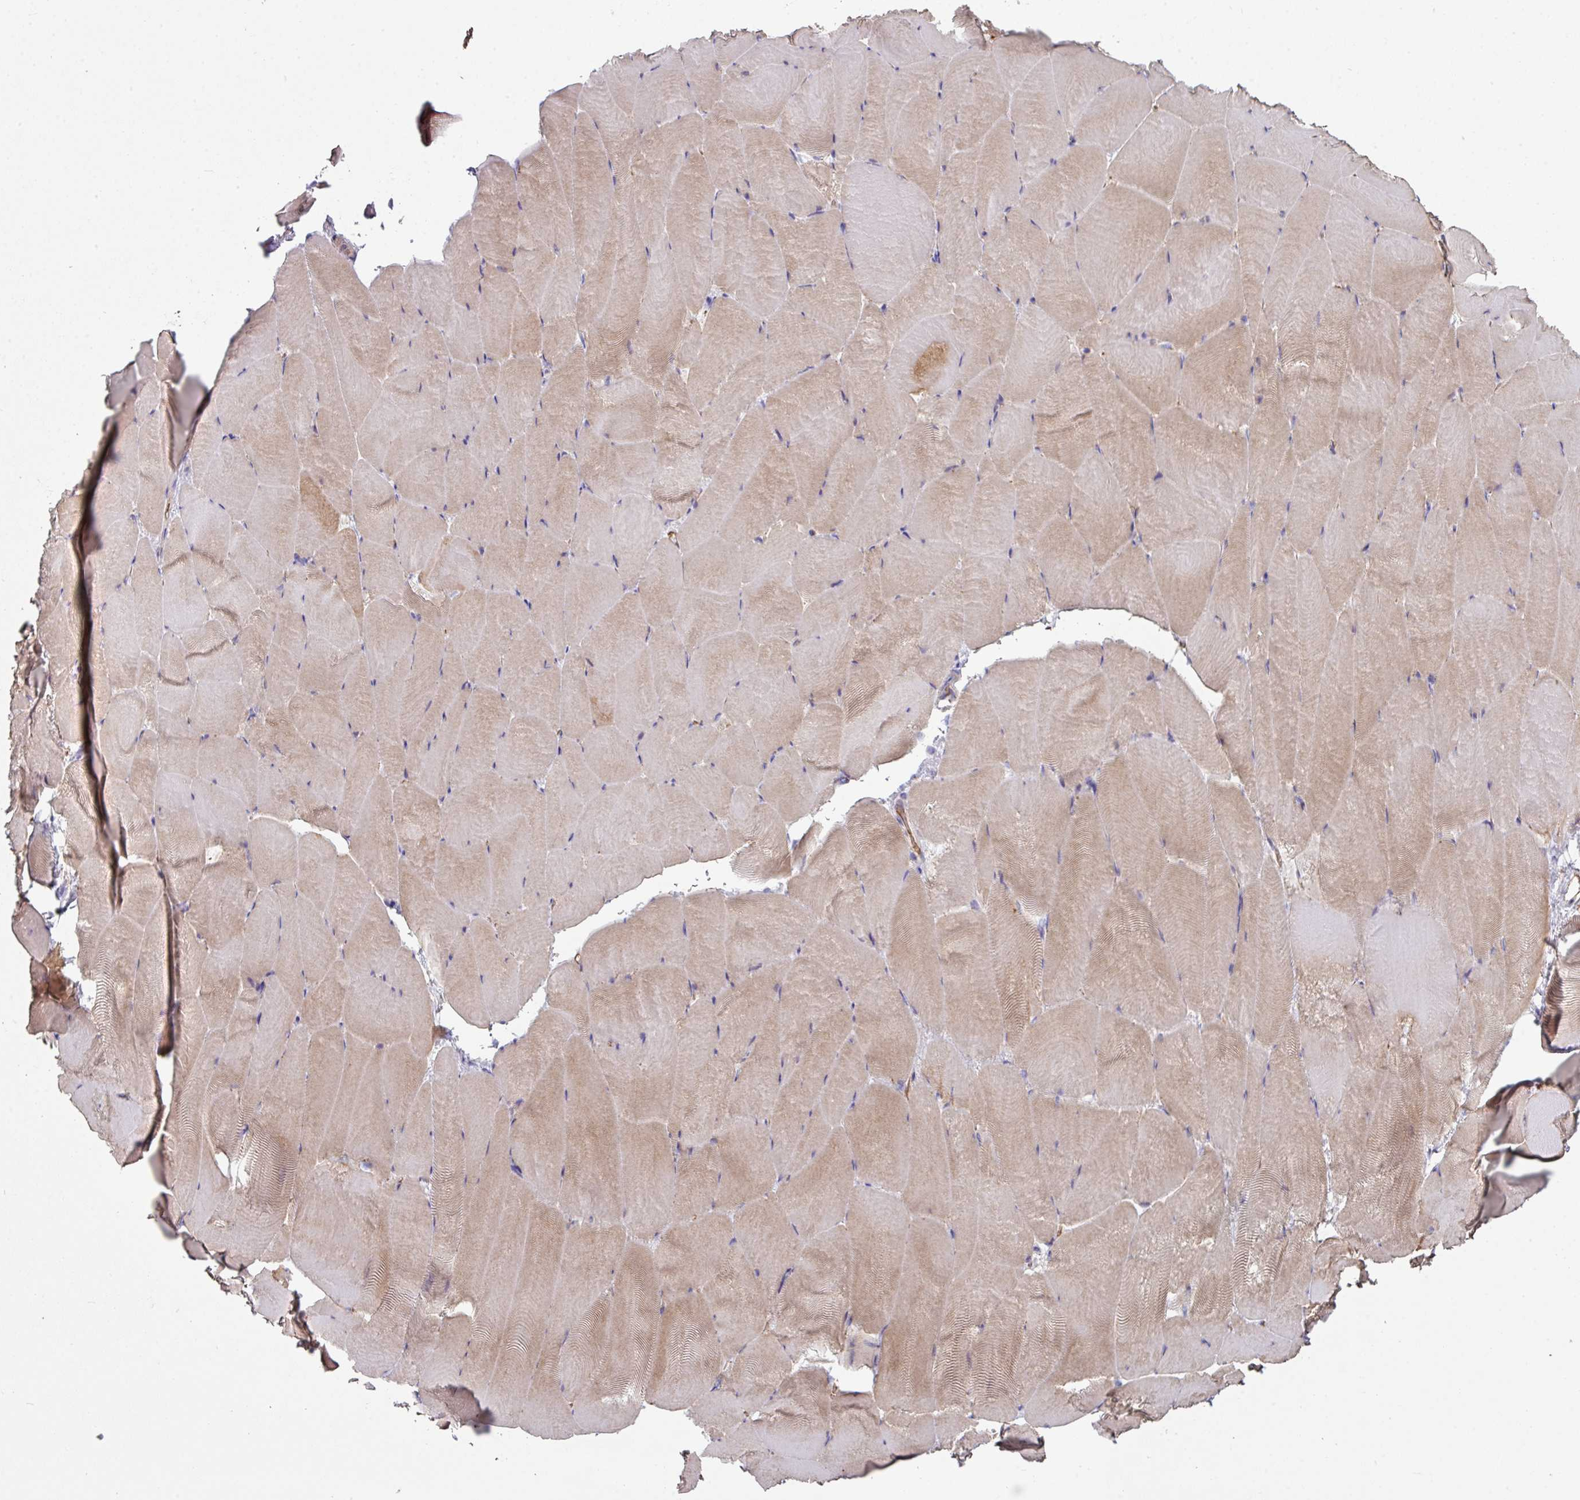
{"staining": {"intensity": "moderate", "quantity": ">75%", "location": "cytoplasmic/membranous"}, "tissue": "skeletal muscle", "cell_type": "Myocytes", "image_type": "normal", "snomed": [{"axis": "morphology", "description": "Normal tissue, NOS"}, {"axis": "topography", "description": "Skeletal muscle"}], "caption": "Protein staining of unremarkable skeletal muscle reveals moderate cytoplasmic/membranous staining in approximately >75% of myocytes.", "gene": "ANO9", "patient": {"sex": "female", "age": 64}}